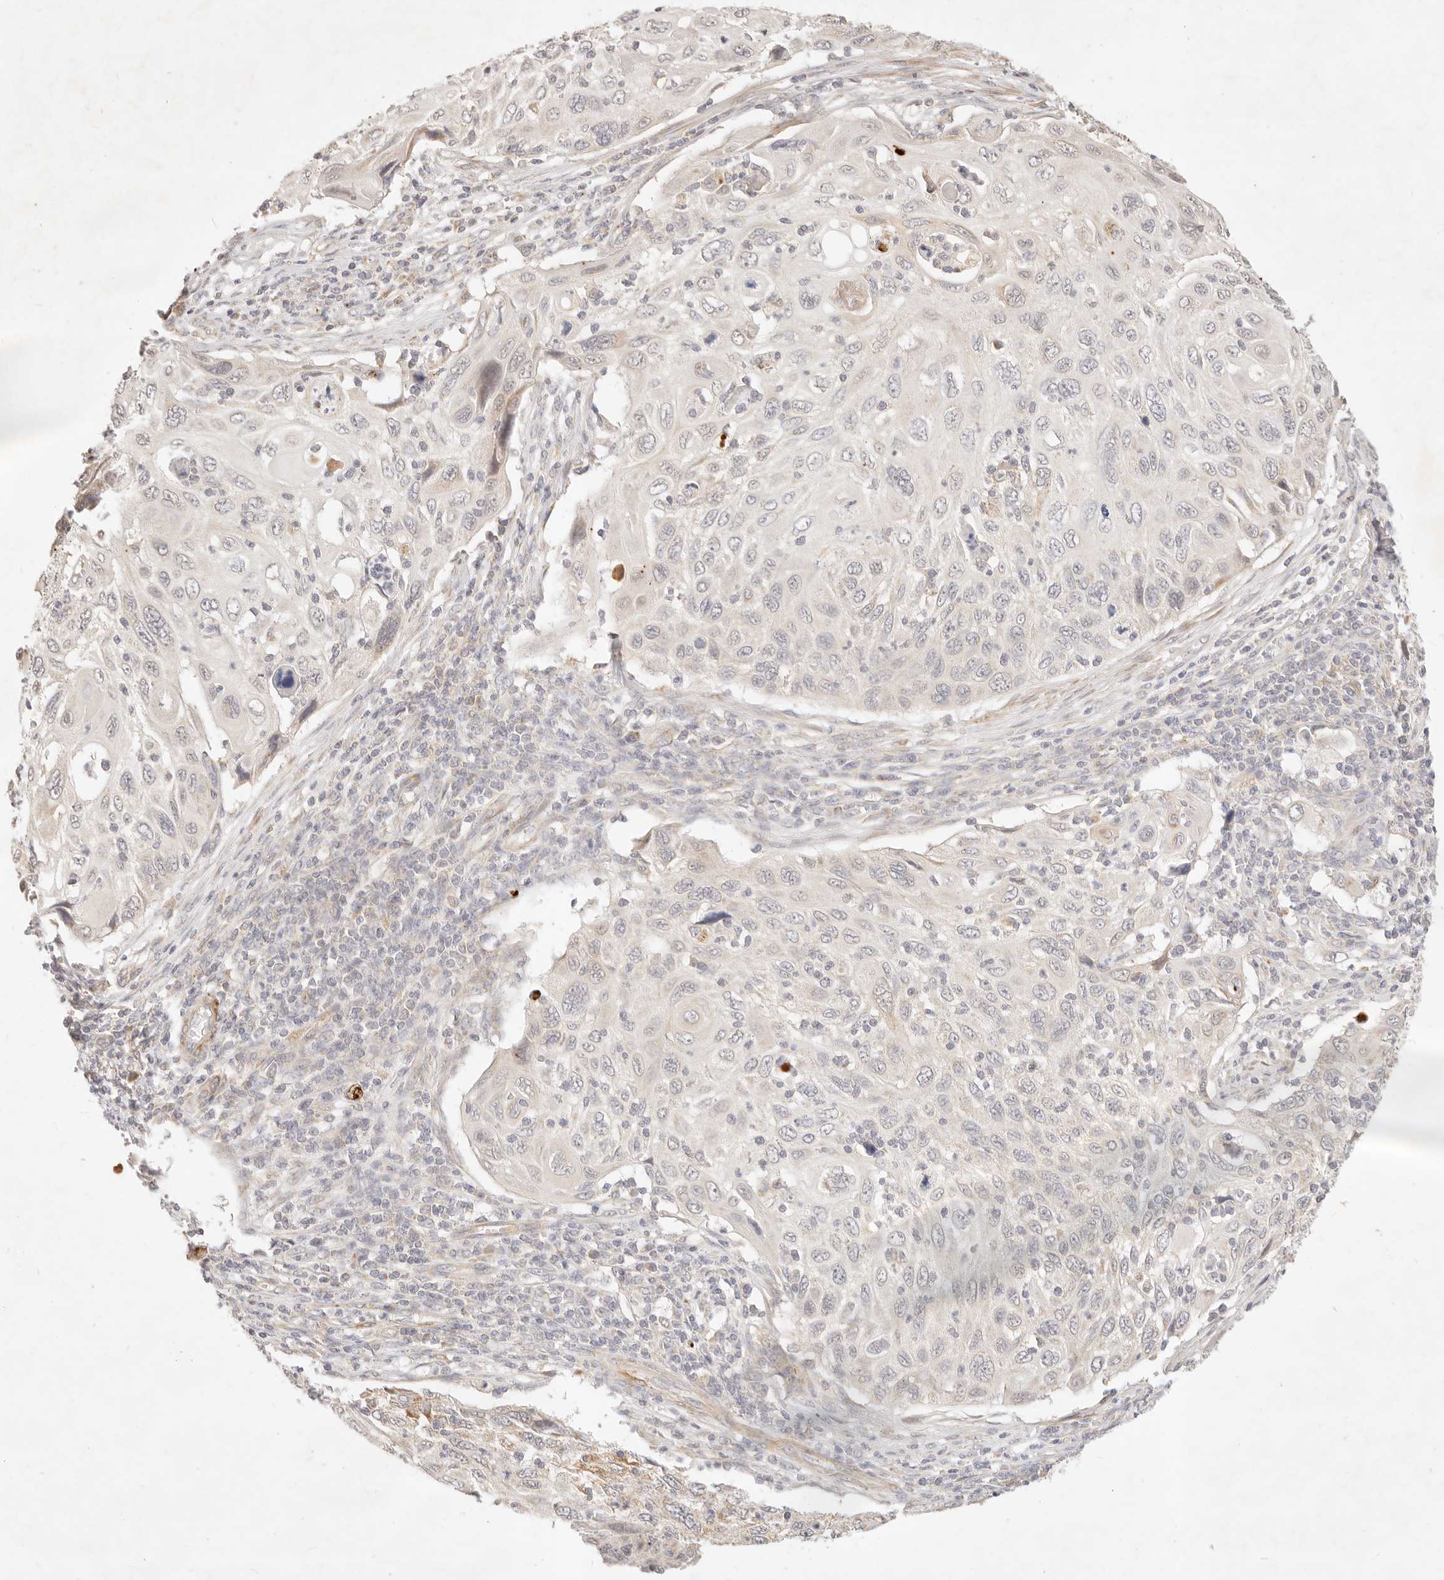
{"staining": {"intensity": "negative", "quantity": "none", "location": "none"}, "tissue": "cervical cancer", "cell_type": "Tumor cells", "image_type": "cancer", "snomed": [{"axis": "morphology", "description": "Squamous cell carcinoma, NOS"}, {"axis": "topography", "description": "Cervix"}], "caption": "Tumor cells show no significant protein expression in cervical cancer.", "gene": "RUBCNL", "patient": {"sex": "female", "age": 70}}